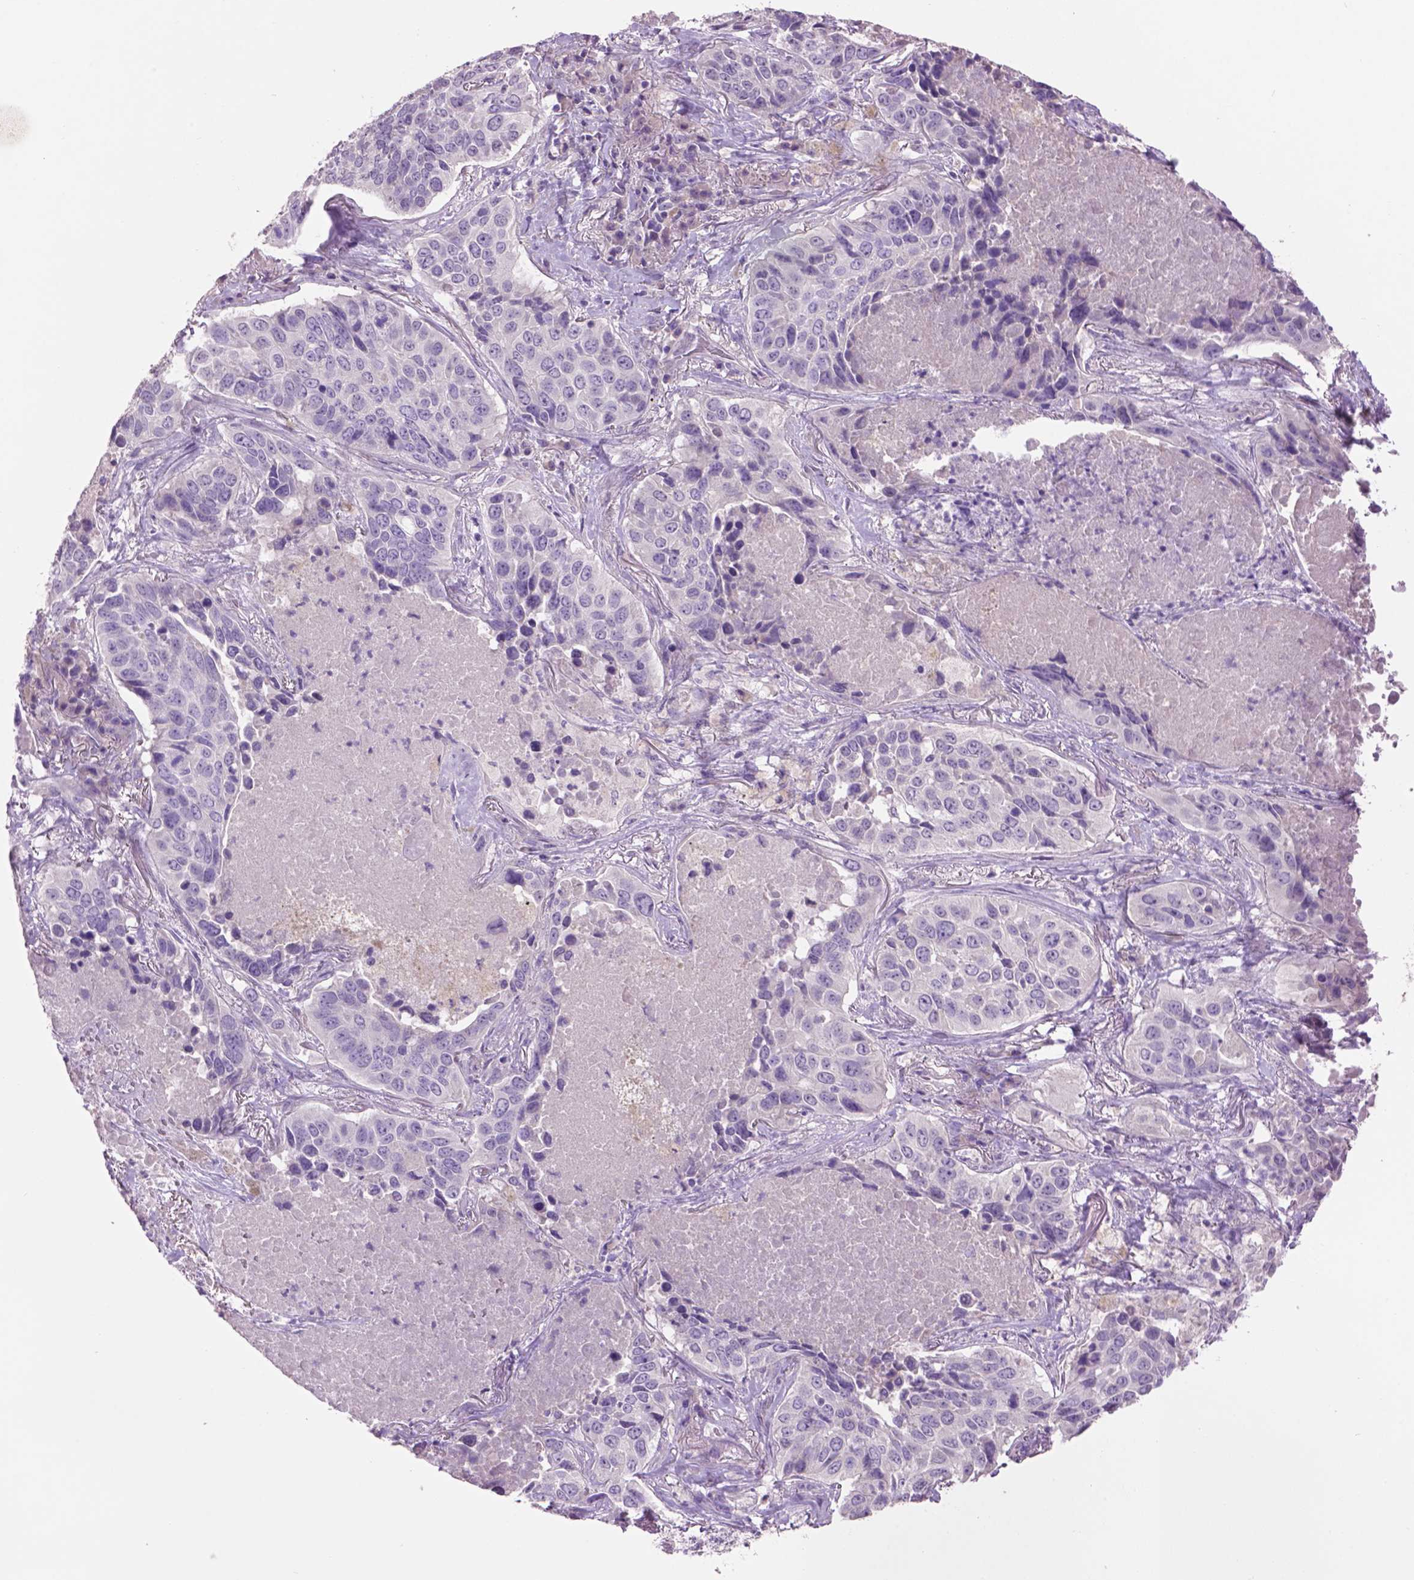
{"staining": {"intensity": "negative", "quantity": "none", "location": "none"}, "tissue": "lung cancer", "cell_type": "Tumor cells", "image_type": "cancer", "snomed": [{"axis": "morphology", "description": "Normal tissue, NOS"}, {"axis": "morphology", "description": "Squamous cell carcinoma, NOS"}, {"axis": "topography", "description": "Bronchus"}, {"axis": "topography", "description": "Lung"}], "caption": "Histopathology image shows no significant protein positivity in tumor cells of lung cancer (squamous cell carcinoma).", "gene": "CRYBA4", "patient": {"sex": "male", "age": 64}}